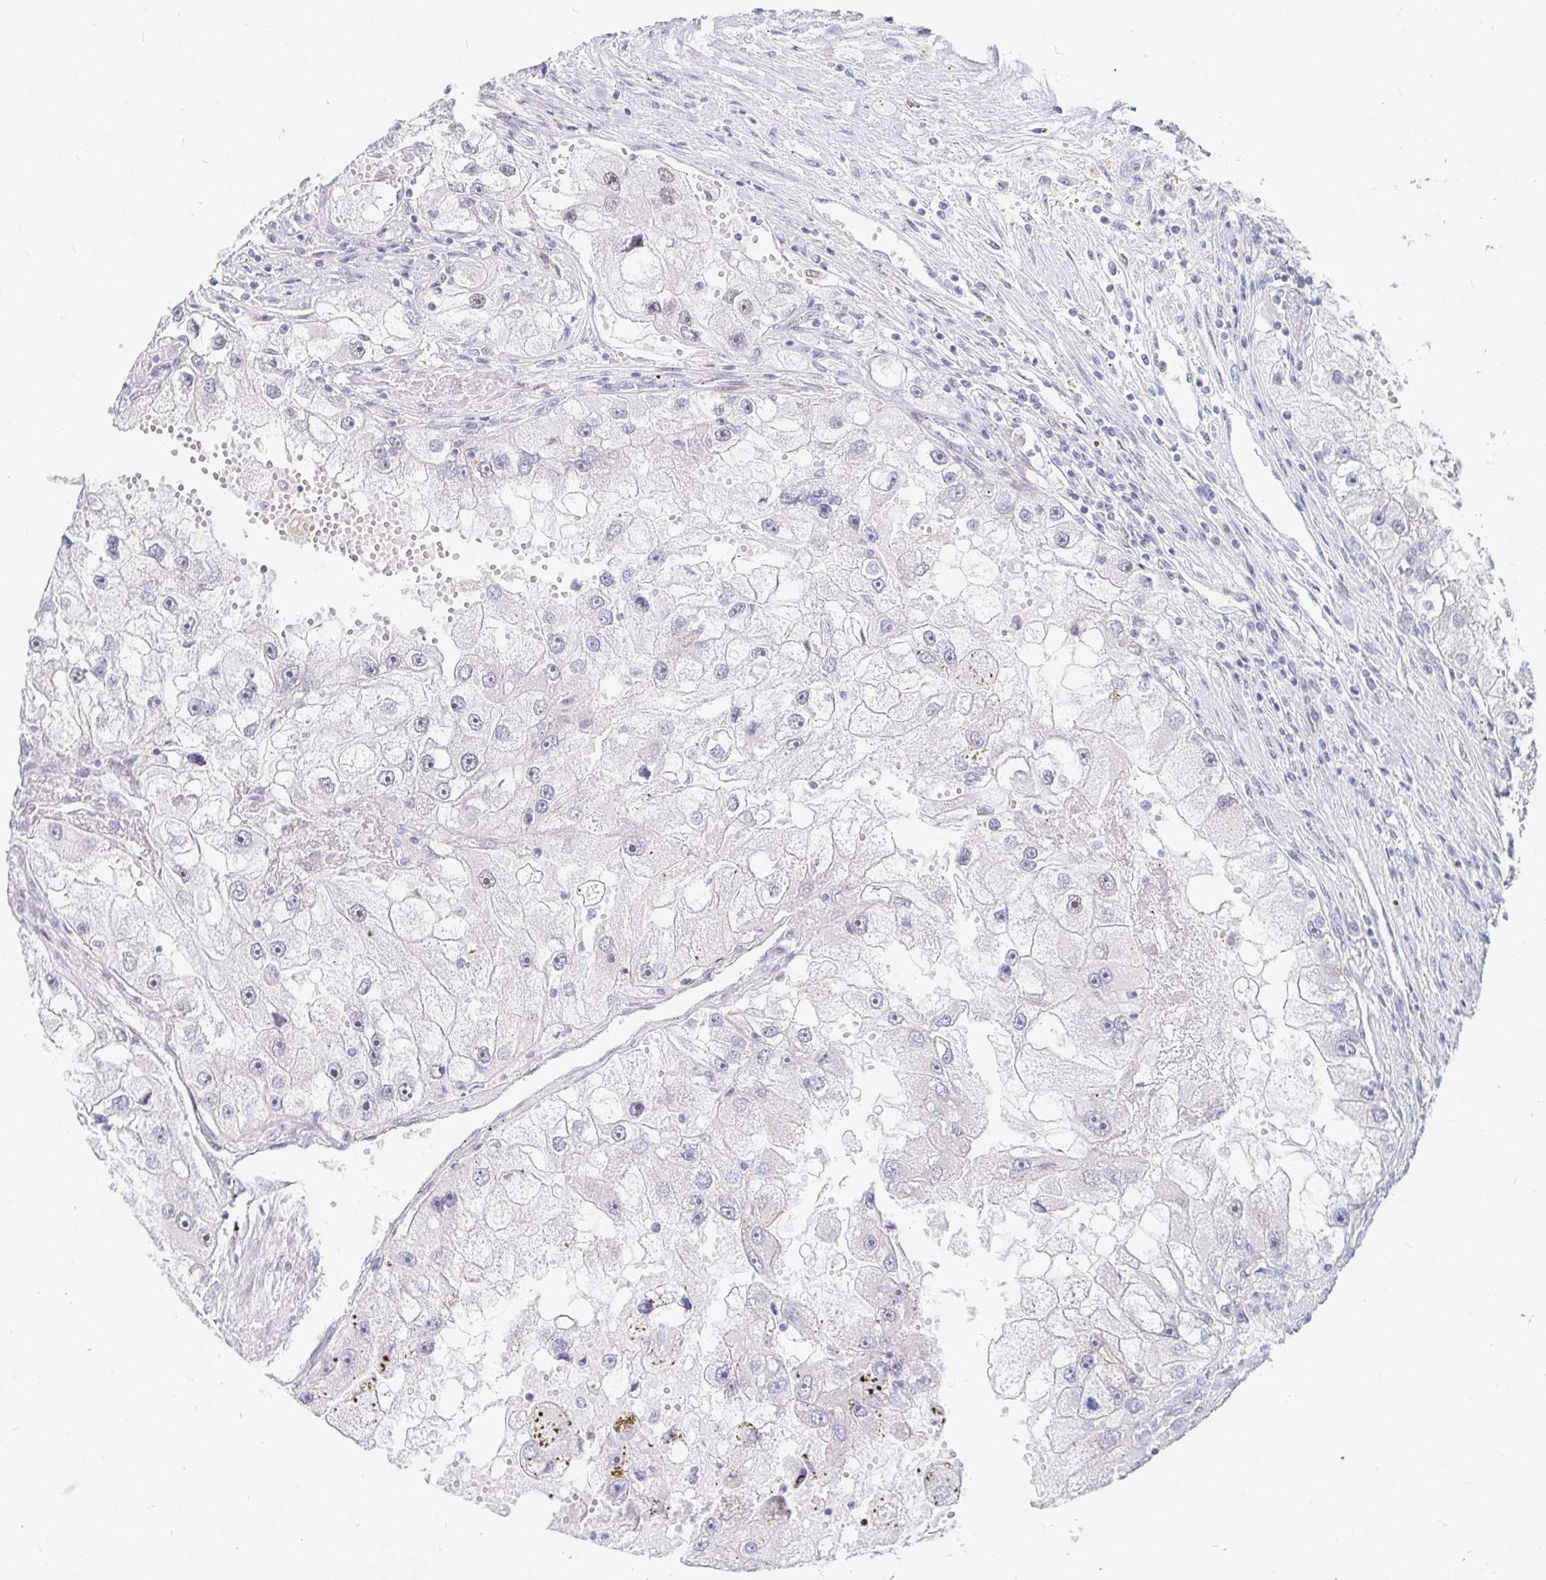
{"staining": {"intensity": "negative", "quantity": "none", "location": "none"}, "tissue": "renal cancer", "cell_type": "Tumor cells", "image_type": "cancer", "snomed": [{"axis": "morphology", "description": "Adenocarcinoma, NOS"}, {"axis": "topography", "description": "Kidney"}], "caption": "Protein analysis of adenocarcinoma (renal) shows no significant positivity in tumor cells. (Immunohistochemistry (ihc), brightfield microscopy, high magnification).", "gene": "COL28A1", "patient": {"sex": "male", "age": 63}}